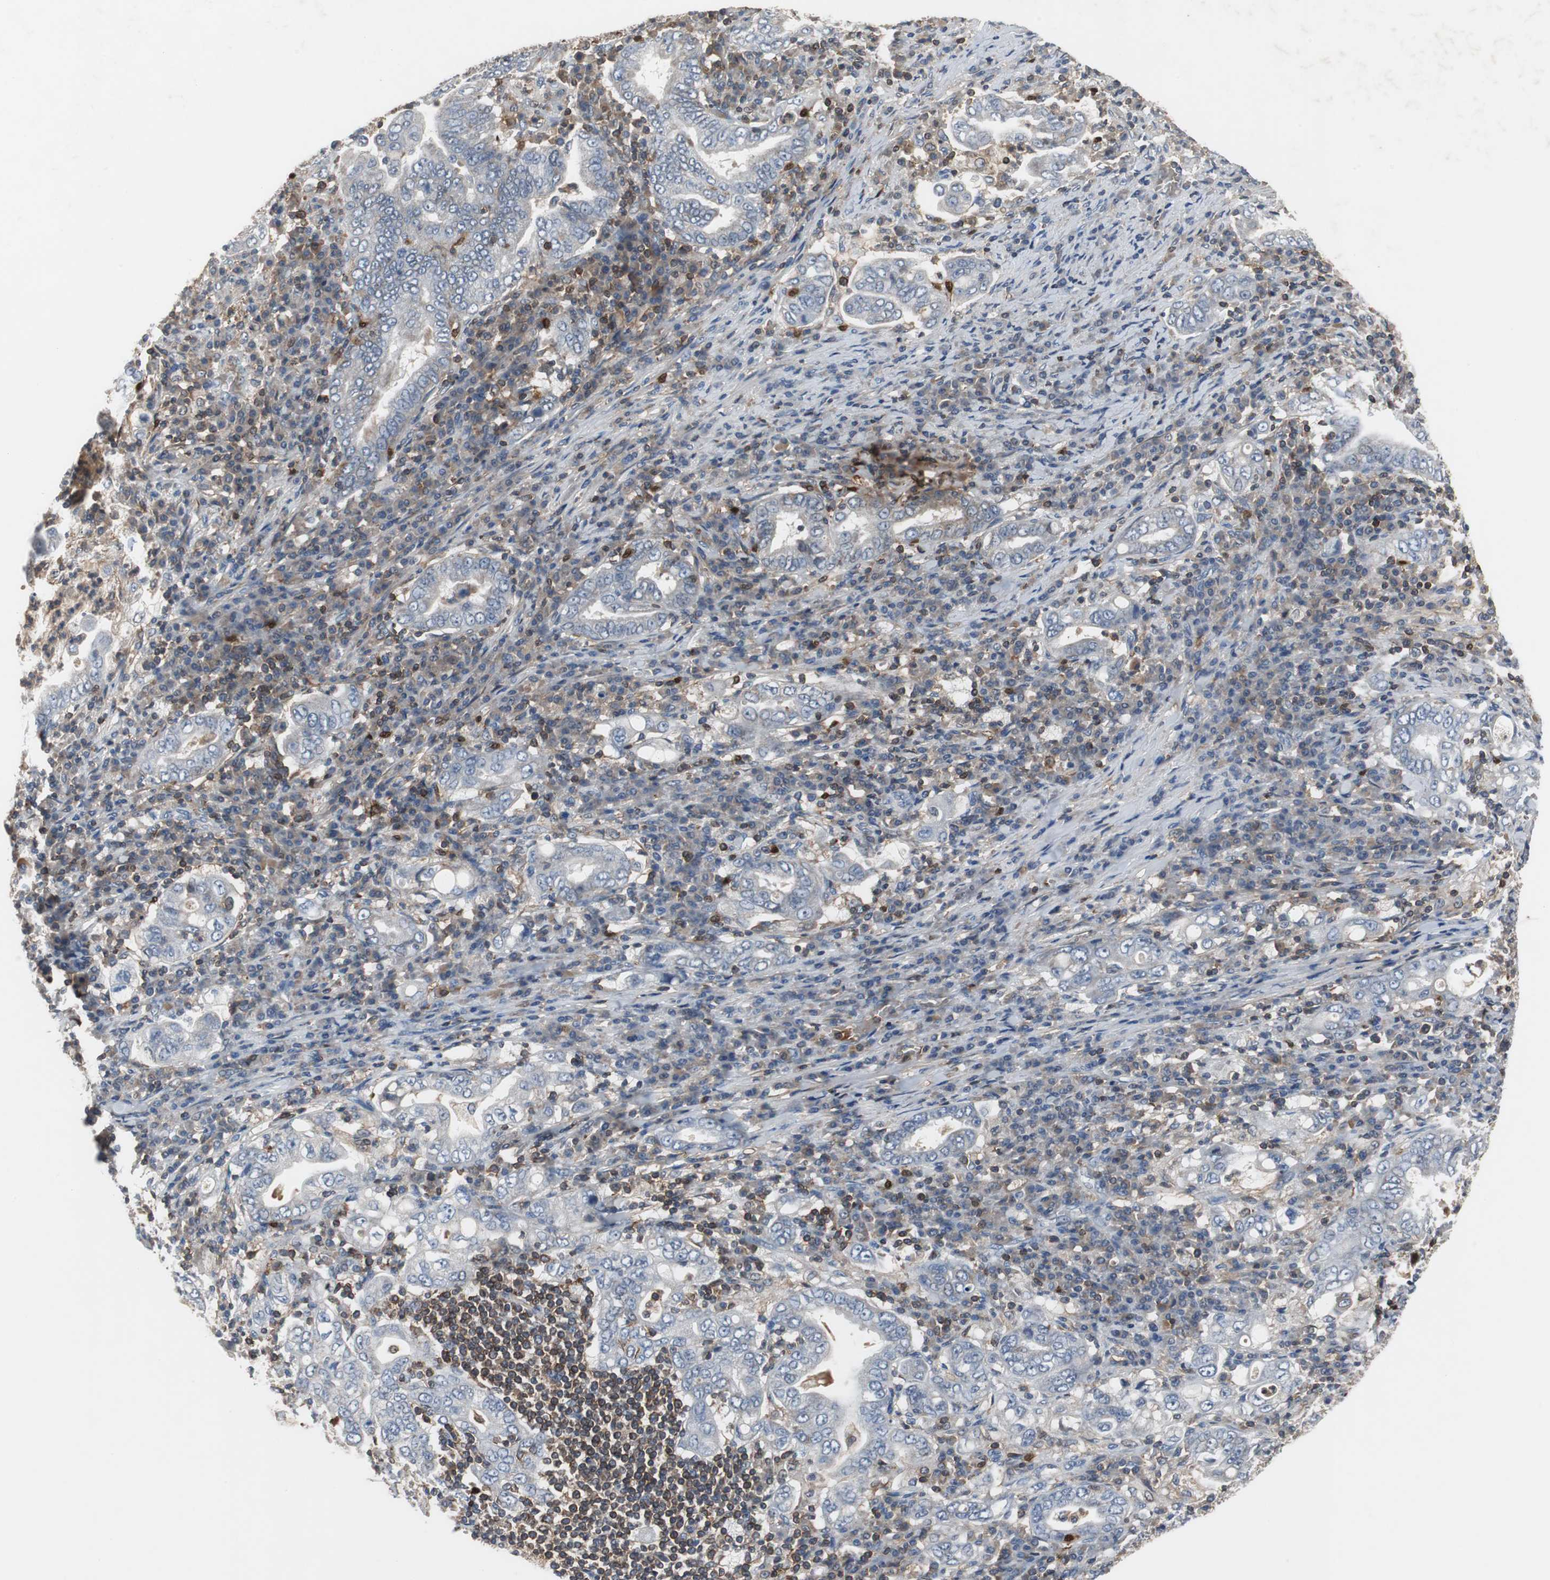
{"staining": {"intensity": "negative", "quantity": "none", "location": "none"}, "tissue": "stomach cancer", "cell_type": "Tumor cells", "image_type": "cancer", "snomed": [{"axis": "morphology", "description": "Normal tissue, NOS"}, {"axis": "morphology", "description": "Adenocarcinoma, NOS"}, {"axis": "topography", "description": "Esophagus"}, {"axis": "topography", "description": "Stomach, upper"}, {"axis": "topography", "description": "Peripheral nerve tissue"}], "caption": "There is no significant staining in tumor cells of stomach cancer.", "gene": "CALB2", "patient": {"sex": "male", "age": 62}}